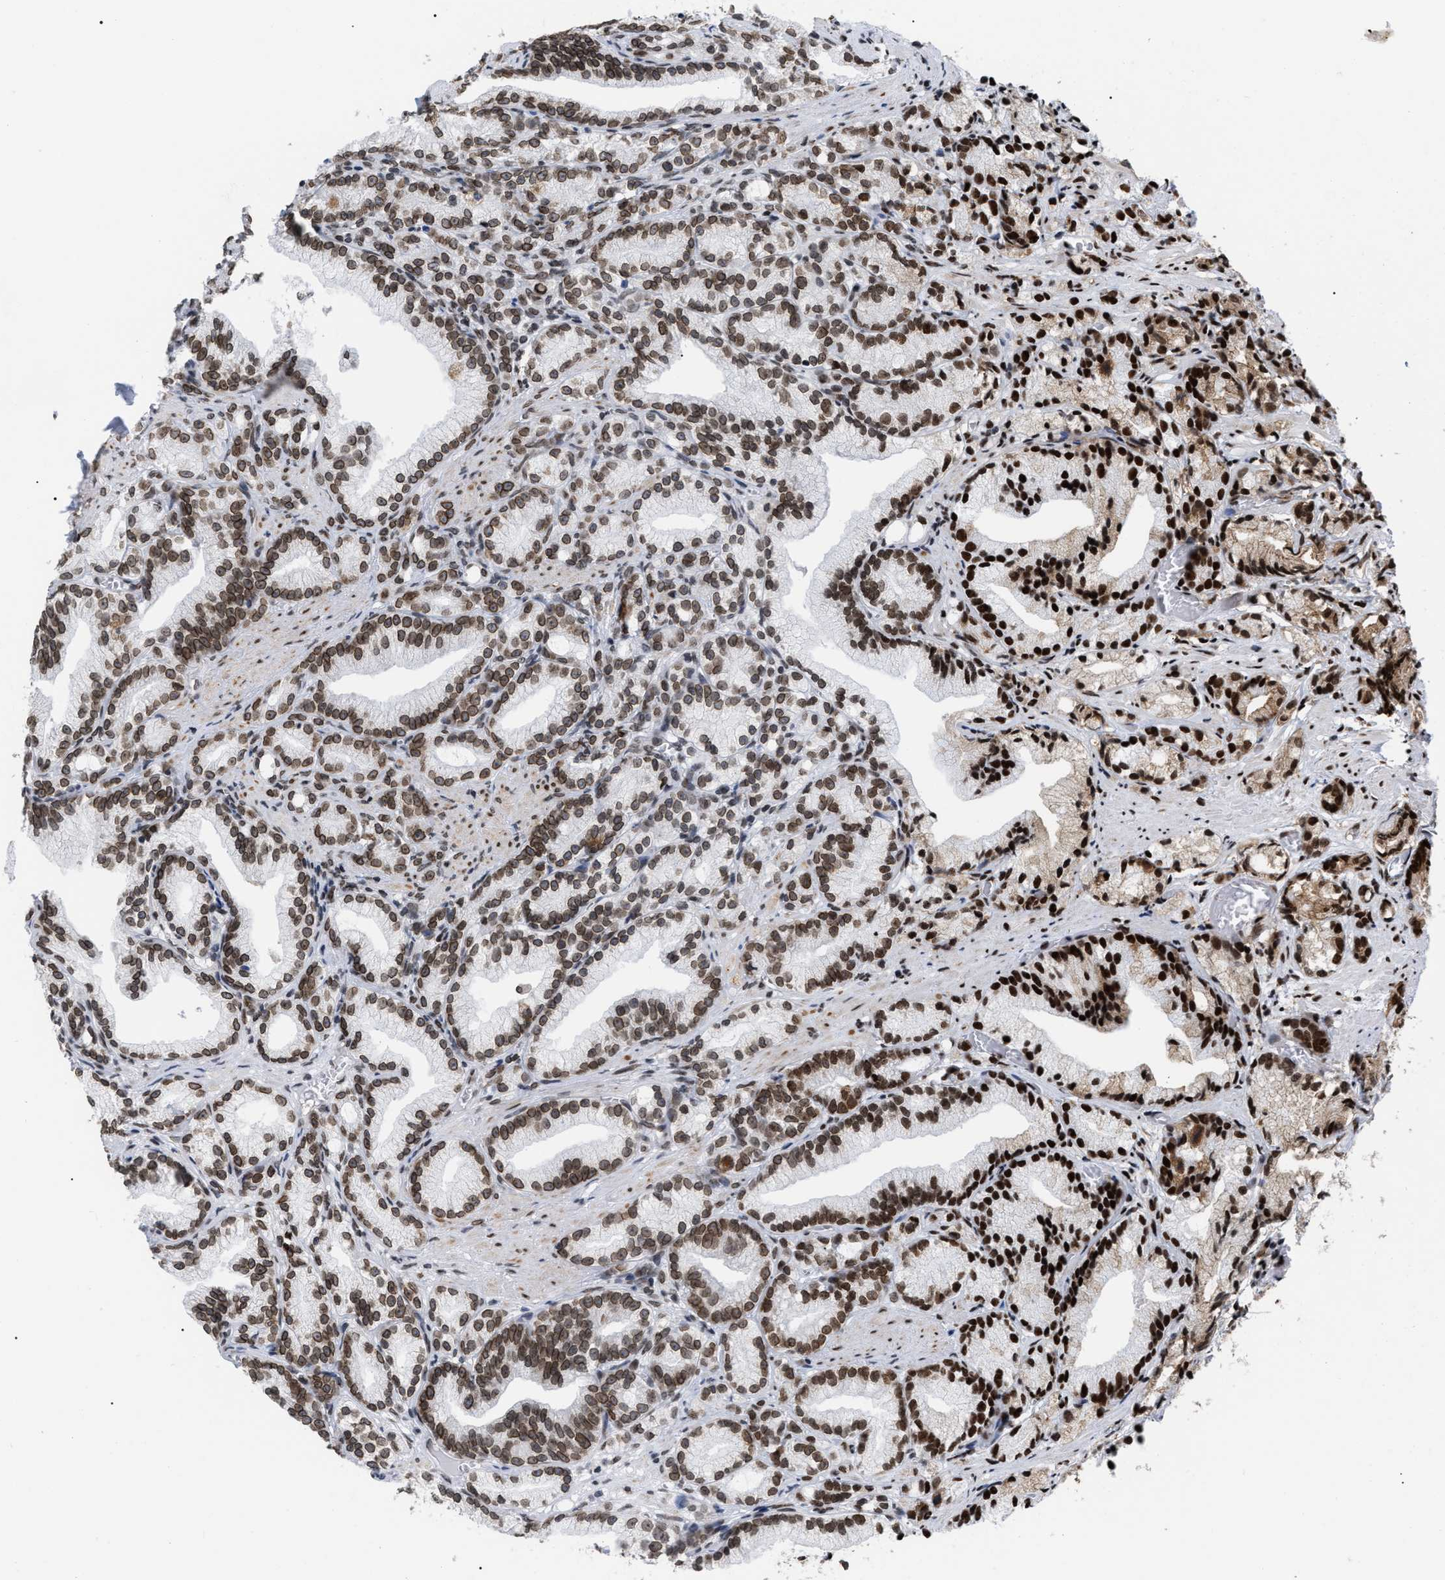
{"staining": {"intensity": "strong", "quantity": ">75%", "location": "cytoplasmic/membranous,nuclear"}, "tissue": "prostate cancer", "cell_type": "Tumor cells", "image_type": "cancer", "snomed": [{"axis": "morphology", "description": "Adenocarcinoma, Low grade"}, {"axis": "topography", "description": "Prostate"}], "caption": "Immunohistochemical staining of human low-grade adenocarcinoma (prostate) demonstrates strong cytoplasmic/membranous and nuclear protein expression in about >75% of tumor cells.", "gene": "TPR", "patient": {"sex": "male", "age": 89}}